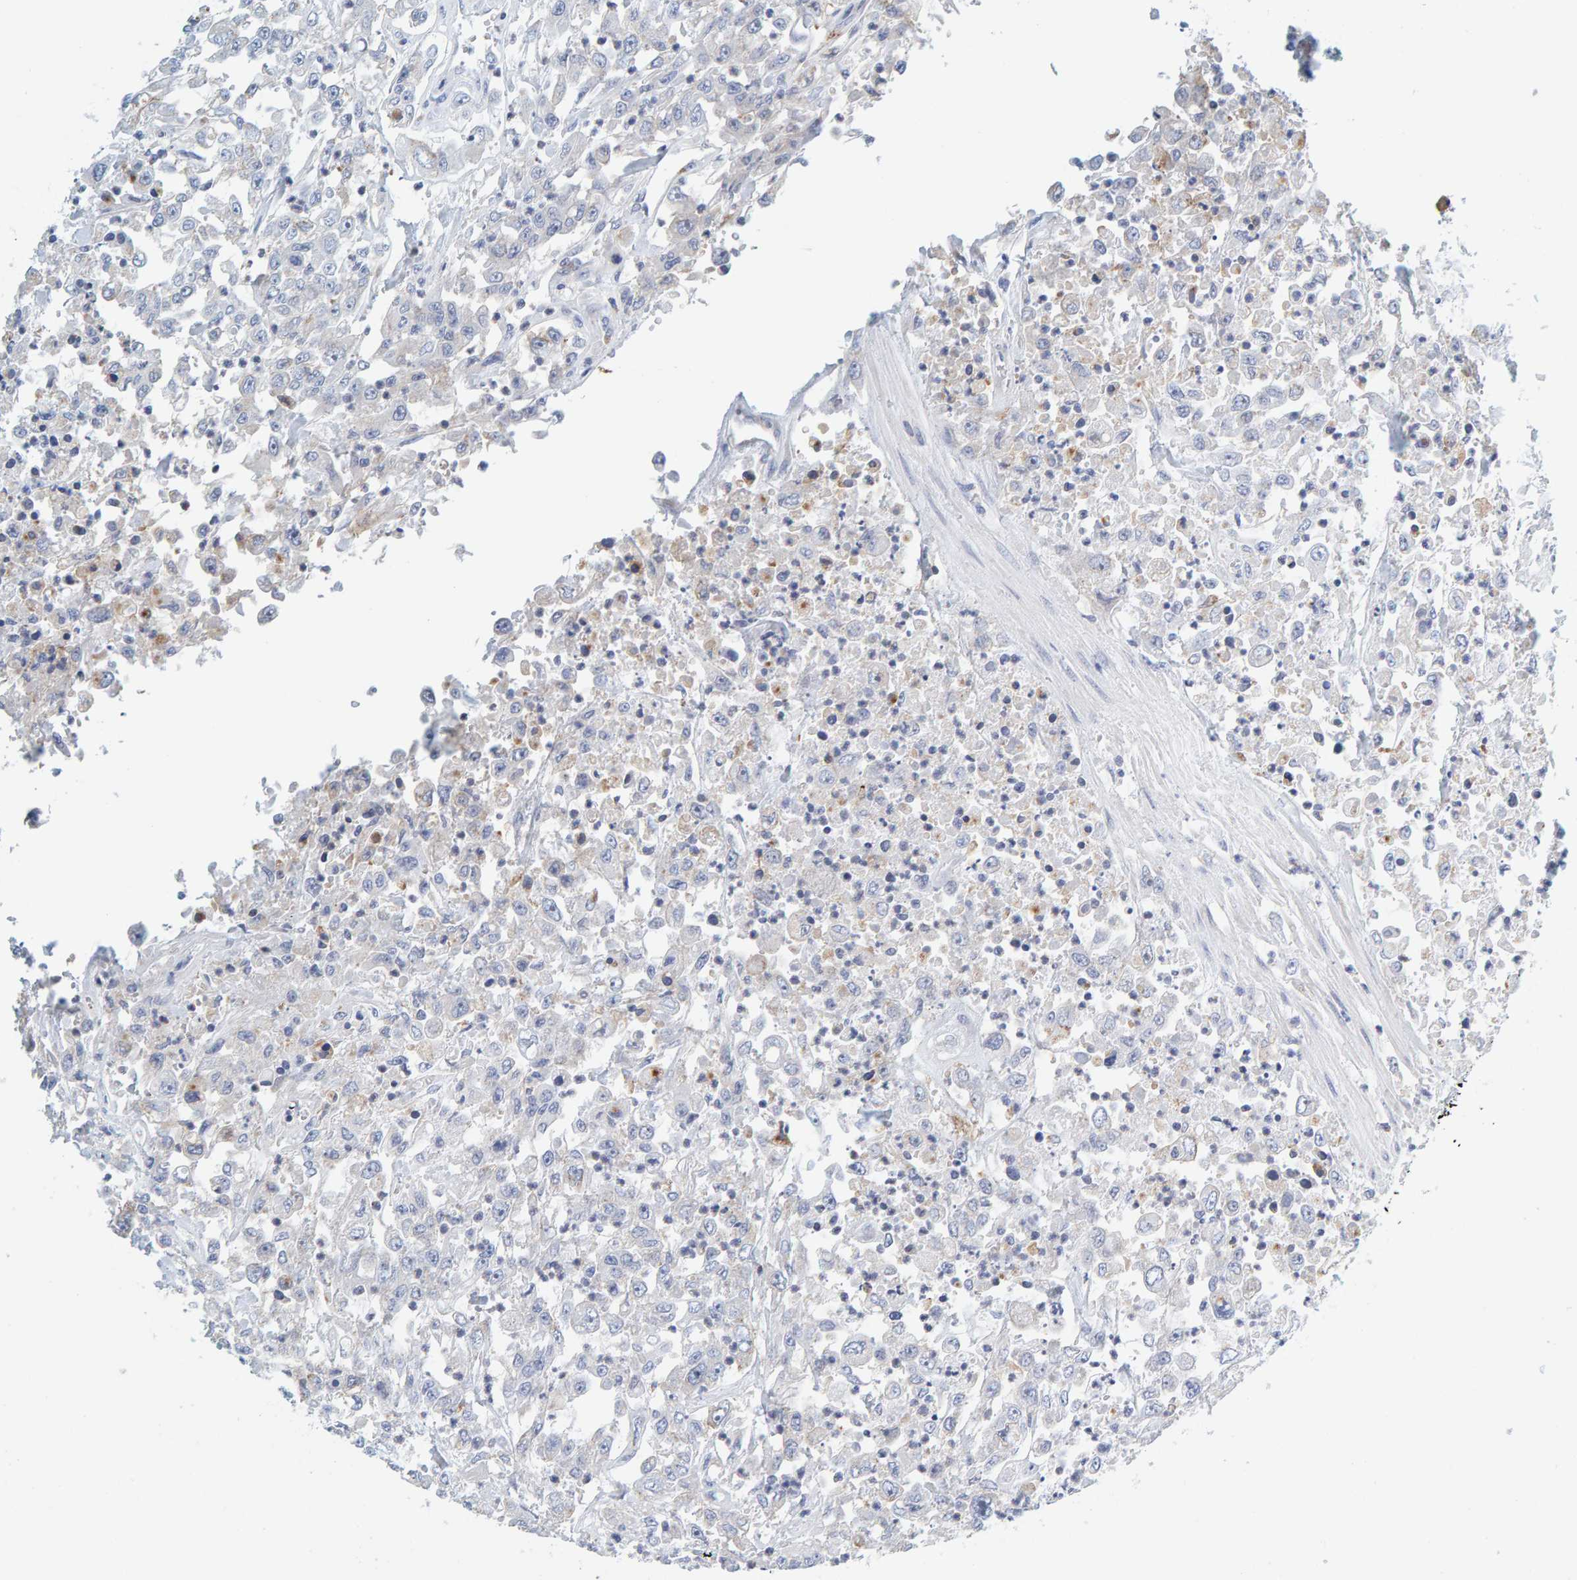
{"staining": {"intensity": "negative", "quantity": "none", "location": "none"}, "tissue": "urothelial cancer", "cell_type": "Tumor cells", "image_type": "cancer", "snomed": [{"axis": "morphology", "description": "Urothelial carcinoma, High grade"}, {"axis": "topography", "description": "Urinary bladder"}], "caption": "An immunohistochemistry (IHC) photomicrograph of urothelial cancer is shown. There is no staining in tumor cells of urothelial cancer.", "gene": "MOG", "patient": {"sex": "male", "age": 46}}